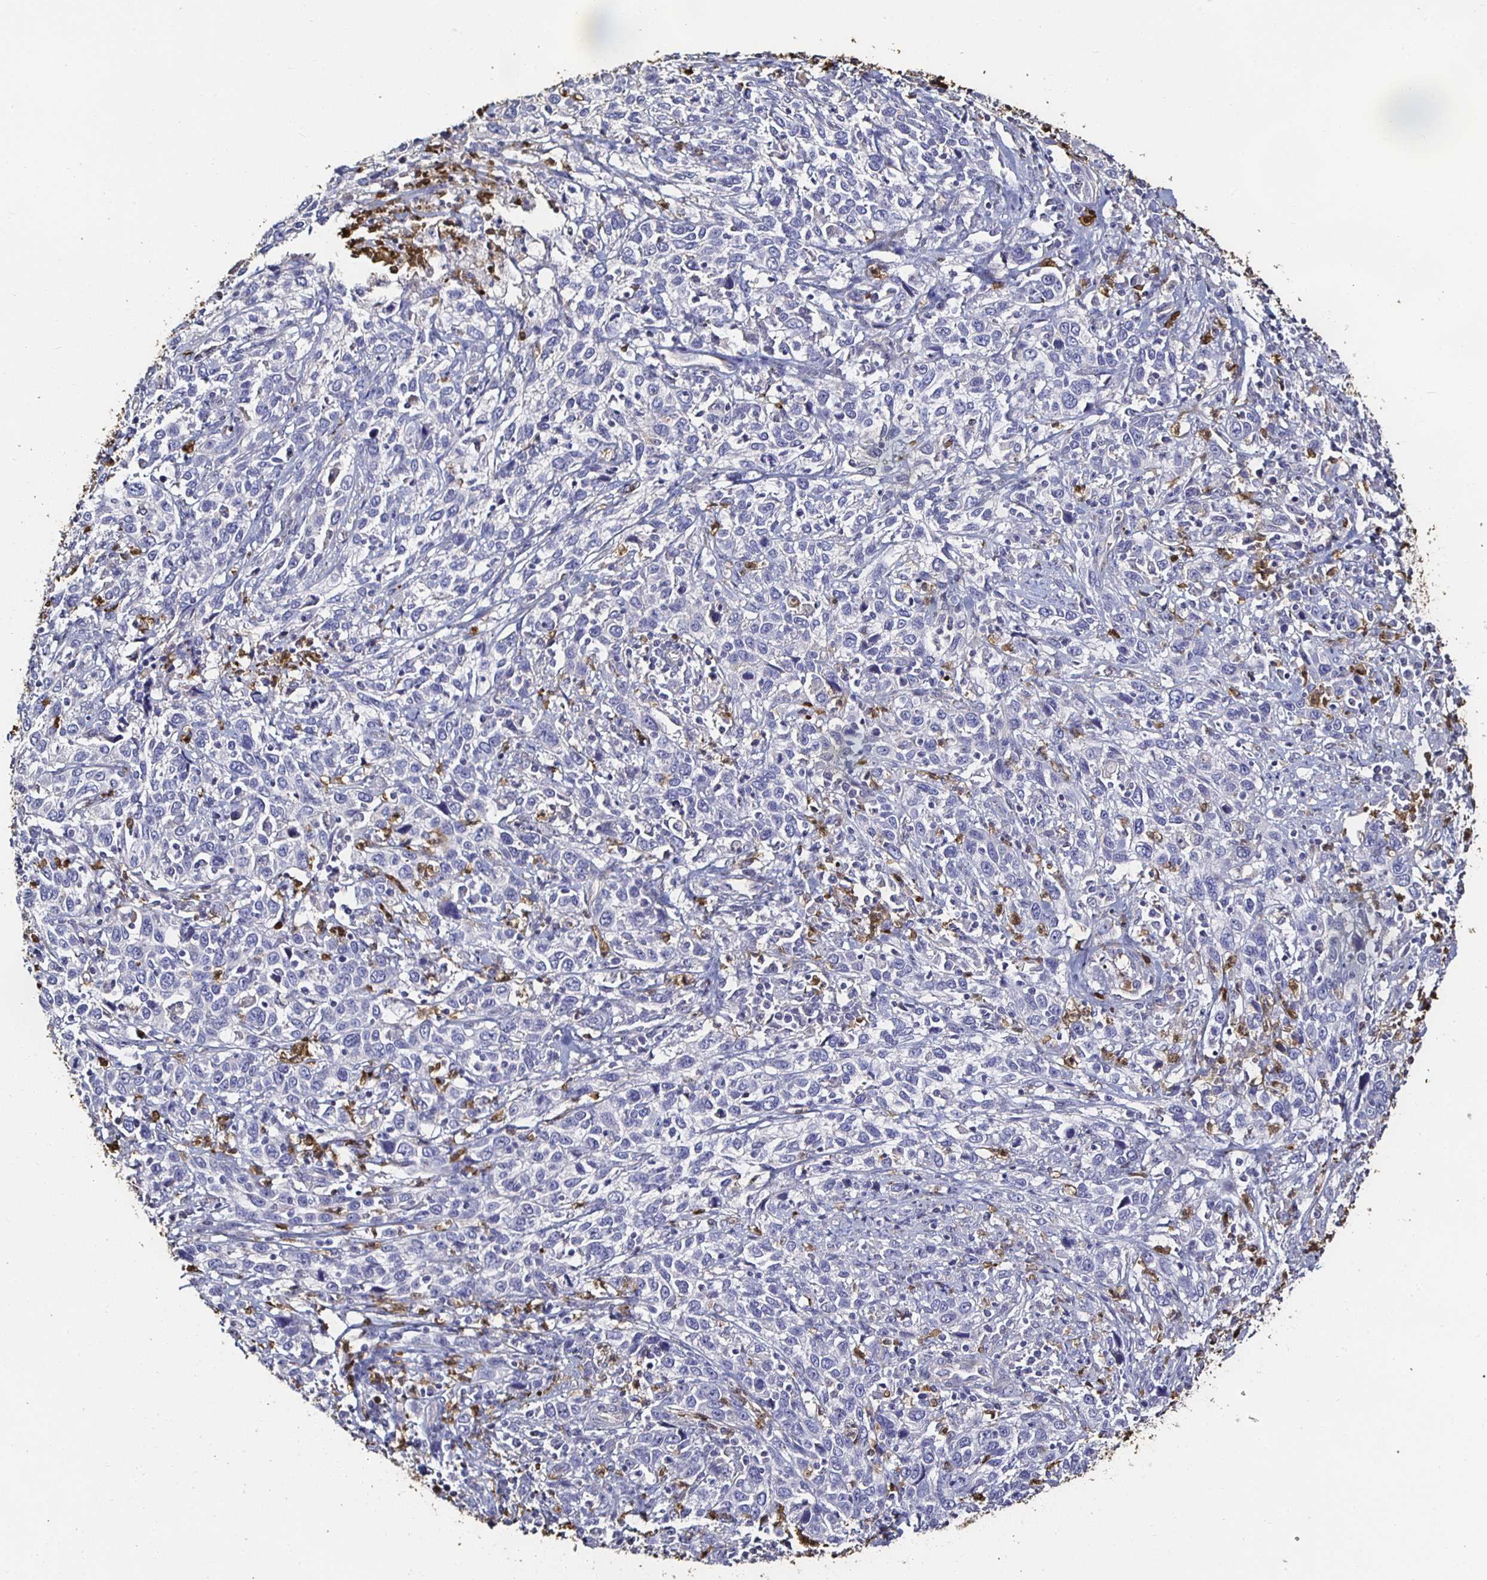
{"staining": {"intensity": "negative", "quantity": "none", "location": "none"}, "tissue": "cervical cancer", "cell_type": "Tumor cells", "image_type": "cancer", "snomed": [{"axis": "morphology", "description": "Squamous cell carcinoma, NOS"}, {"axis": "topography", "description": "Cervix"}], "caption": "Tumor cells are negative for brown protein staining in cervical cancer.", "gene": "TLR4", "patient": {"sex": "female", "age": 46}}